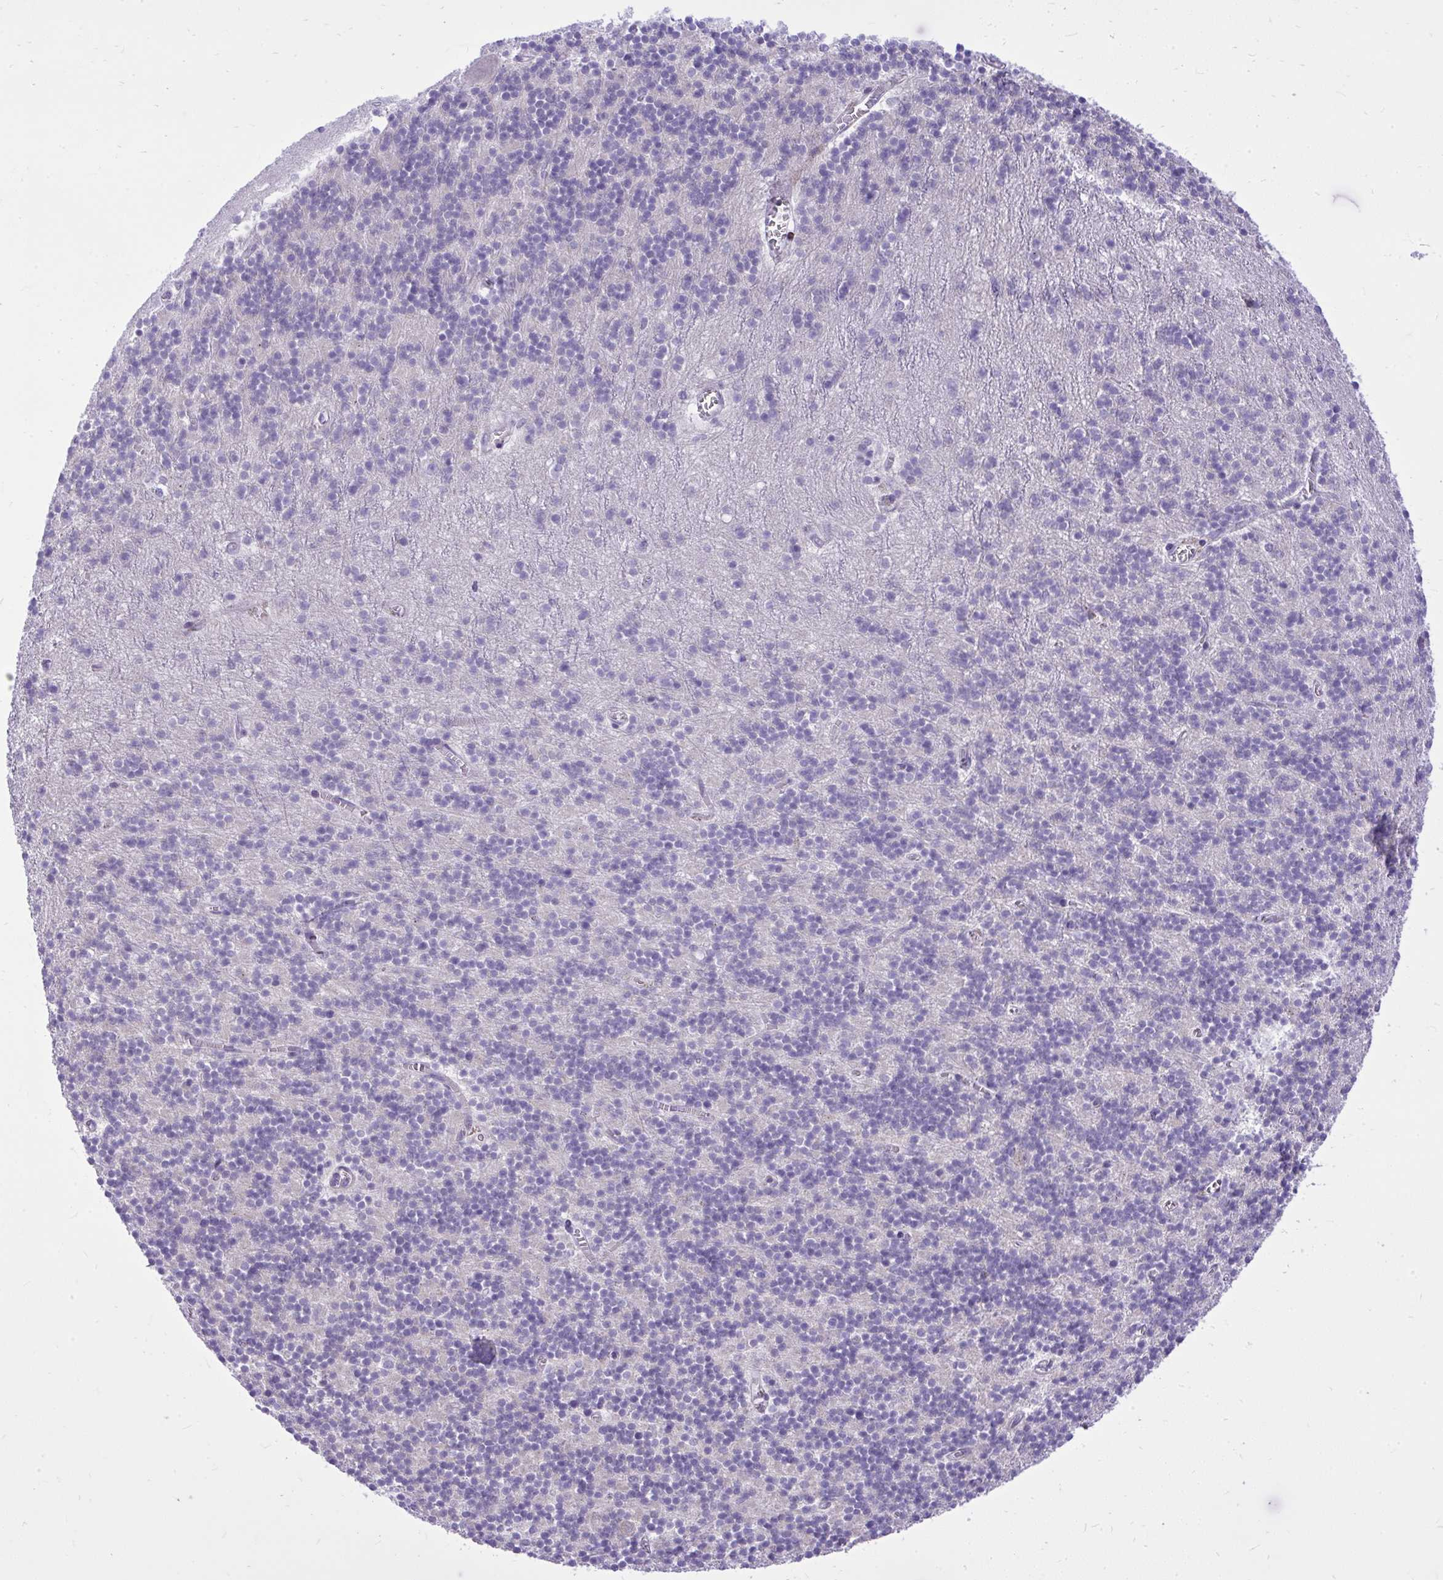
{"staining": {"intensity": "negative", "quantity": "none", "location": "none"}, "tissue": "cerebellum", "cell_type": "Cells in granular layer", "image_type": "normal", "snomed": [{"axis": "morphology", "description": "Normal tissue, NOS"}, {"axis": "topography", "description": "Cerebellum"}], "caption": "A micrograph of human cerebellum is negative for staining in cells in granular layer. Brightfield microscopy of immunohistochemistry stained with DAB (3,3'-diaminobenzidine) (brown) and hematoxylin (blue), captured at high magnification.", "gene": "GRK4", "patient": {"sex": "male", "age": 54}}